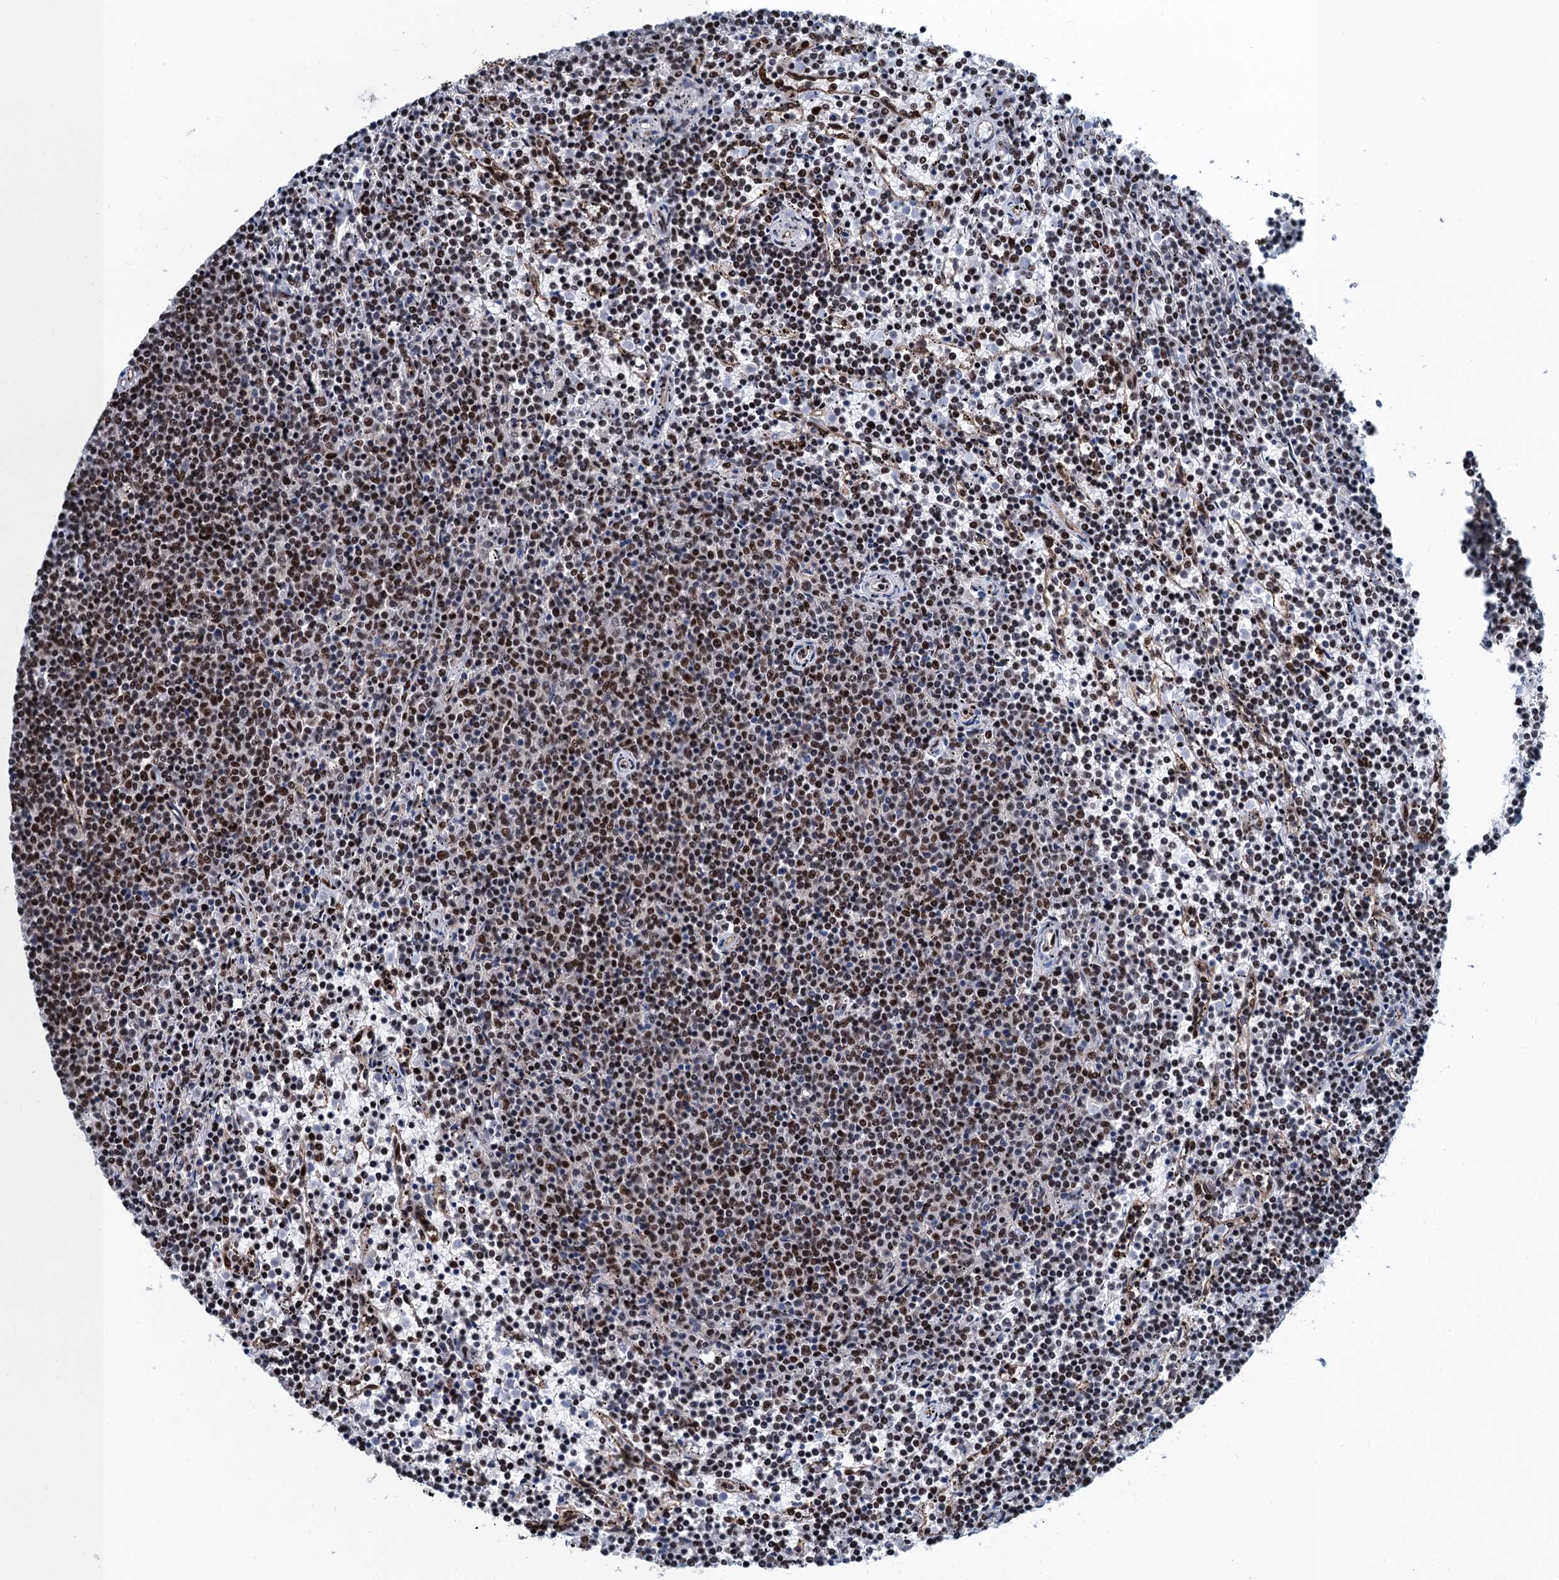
{"staining": {"intensity": "moderate", "quantity": "25%-75%", "location": "nuclear"}, "tissue": "lymphoma", "cell_type": "Tumor cells", "image_type": "cancer", "snomed": [{"axis": "morphology", "description": "Malignant lymphoma, non-Hodgkin's type, Low grade"}, {"axis": "topography", "description": "Spleen"}], "caption": "Immunohistochemical staining of human lymphoma displays medium levels of moderate nuclear protein staining in approximately 25%-75% of tumor cells.", "gene": "PPP4R1", "patient": {"sex": "female", "age": 50}}